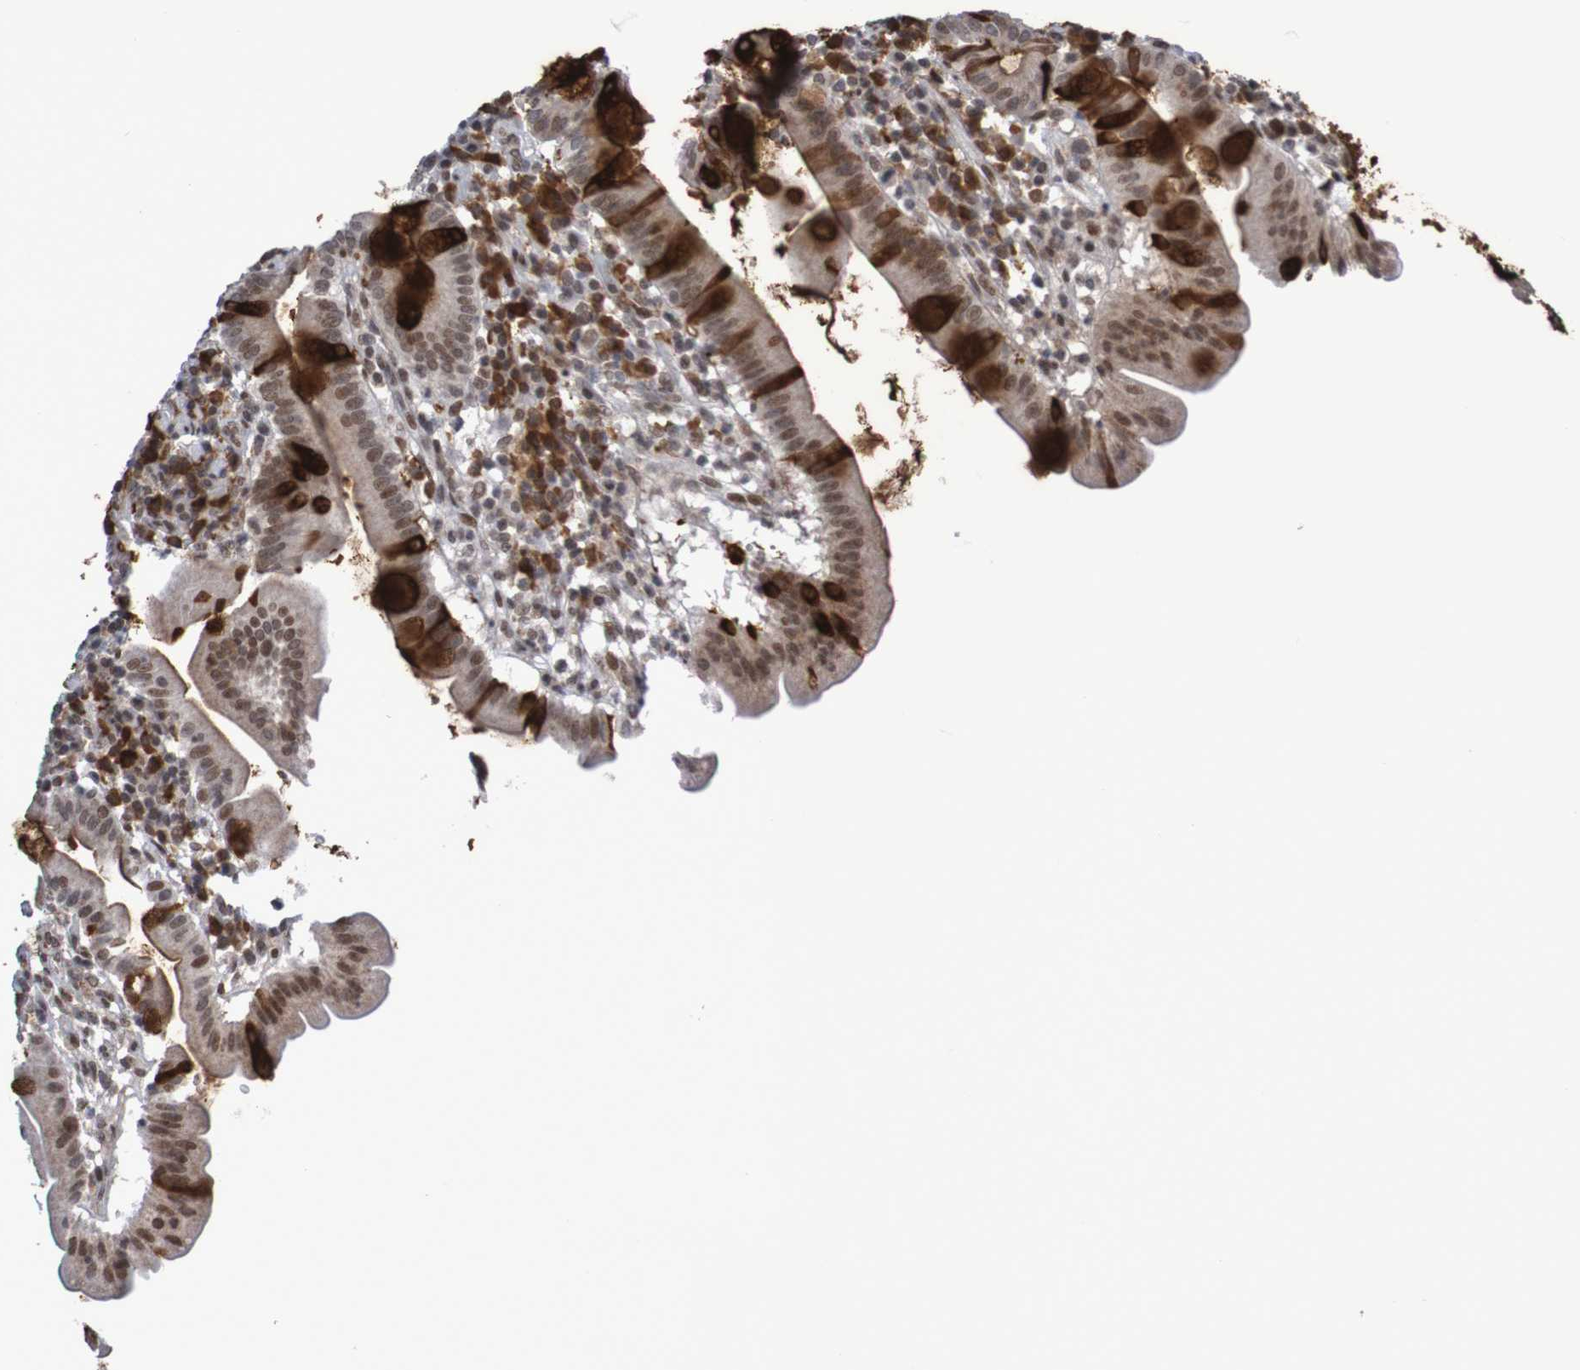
{"staining": {"intensity": "strong", "quantity": "25%-75%", "location": "cytoplasmic/membranous"}, "tissue": "duodenum", "cell_type": "Glandular cells", "image_type": "normal", "snomed": [{"axis": "morphology", "description": "Normal tissue, NOS"}, {"axis": "topography", "description": "Duodenum"}], "caption": "Immunohistochemistry photomicrograph of normal human duodenum stained for a protein (brown), which exhibits high levels of strong cytoplasmic/membranous staining in about 25%-75% of glandular cells.", "gene": "ITLN1", "patient": {"sex": "male", "age": 50}}